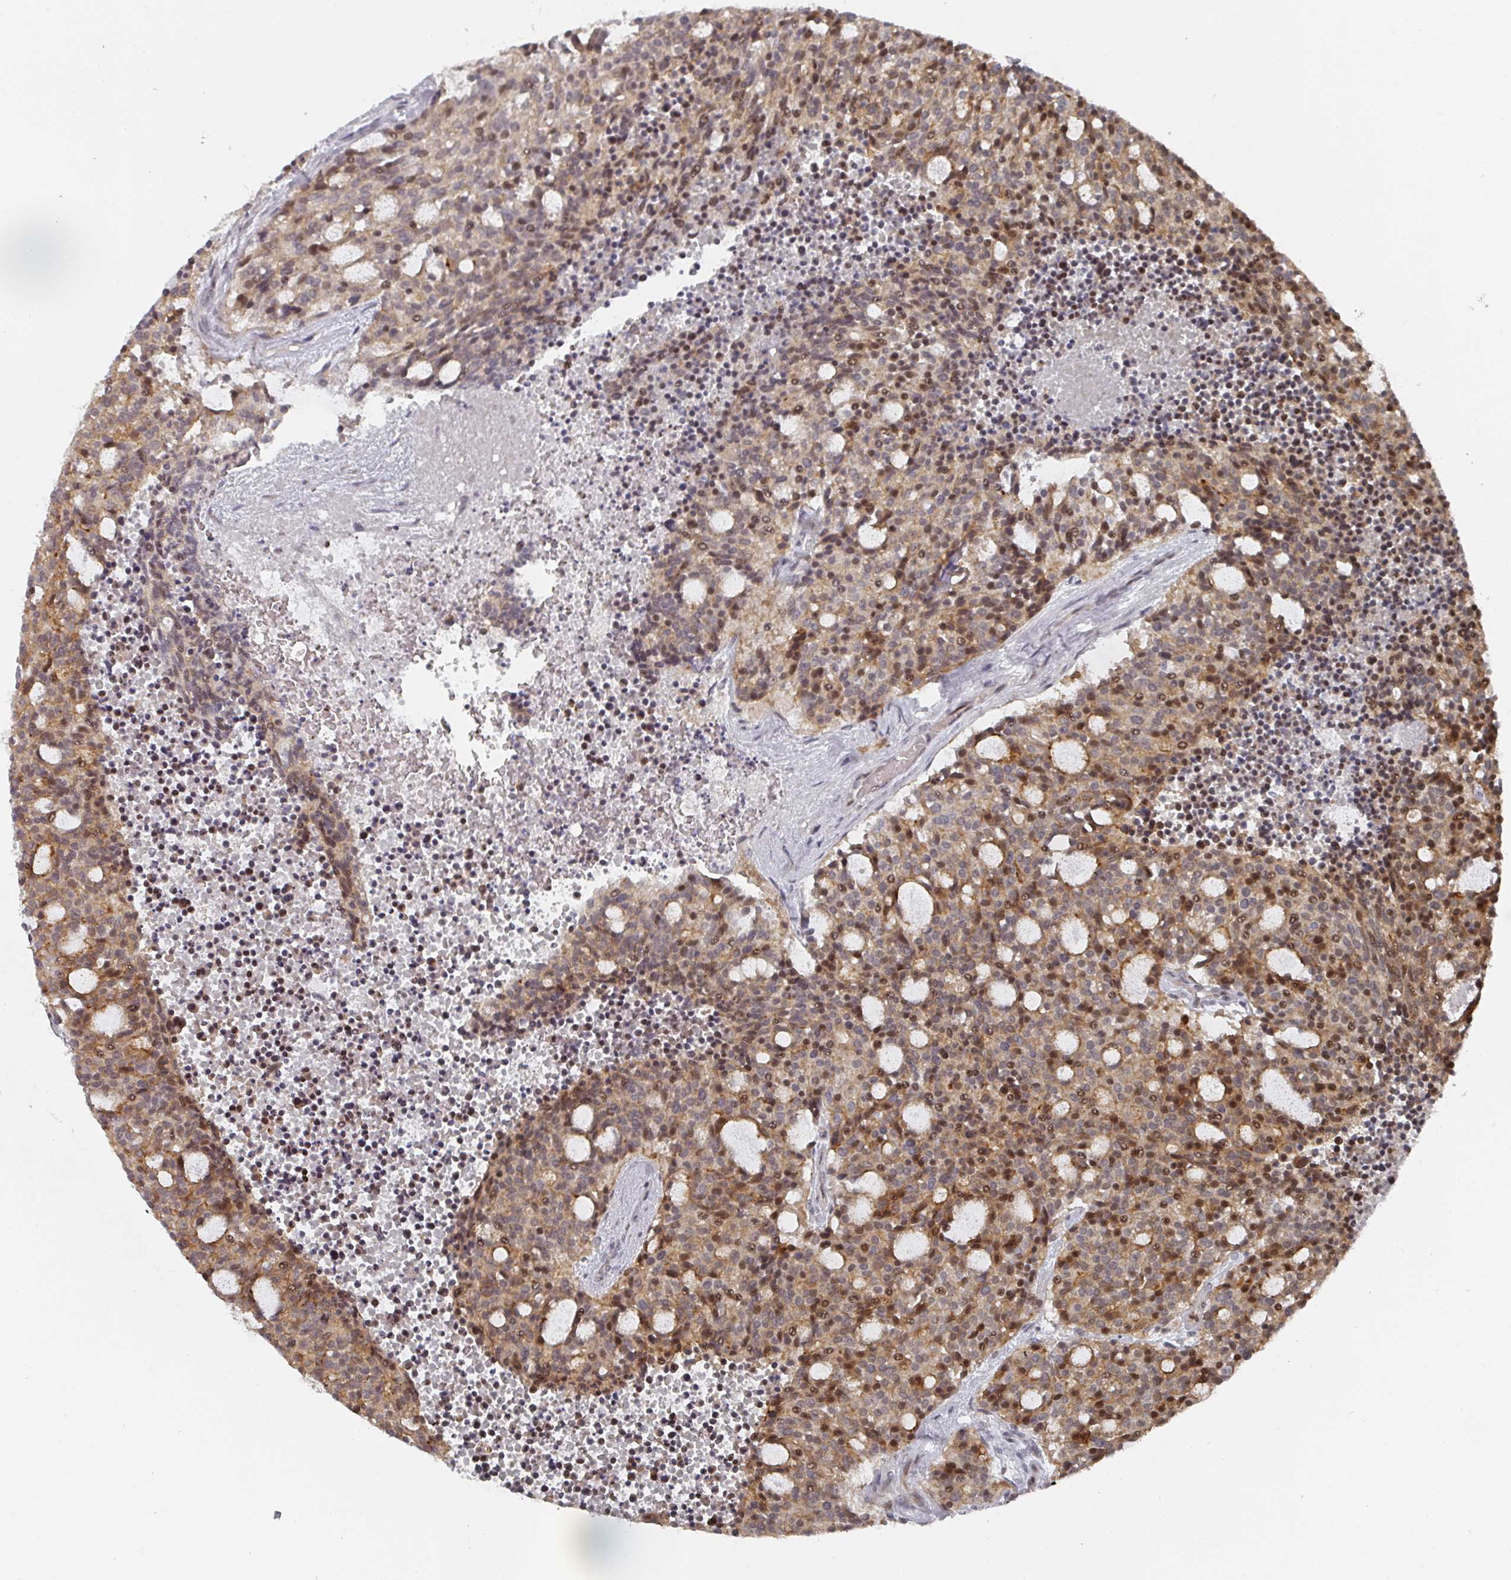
{"staining": {"intensity": "moderate", "quantity": ">75%", "location": "cytoplasmic/membranous,nuclear"}, "tissue": "carcinoid", "cell_type": "Tumor cells", "image_type": "cancer", "snomed": [{"axis": "morphology", "description": "Carcinoid, malignant, NOS"}, {"axis": "topography", "description": "Pancreas"}], "caption": "Carcinoid was stained to show a protein in brown. There is medium levels of moderate cytoplasmic/membranous and nuclear expression in approximately >75% of tumor cells.", "gene": "KIF1C", "patient": {"sex": "female", "age": 54}}